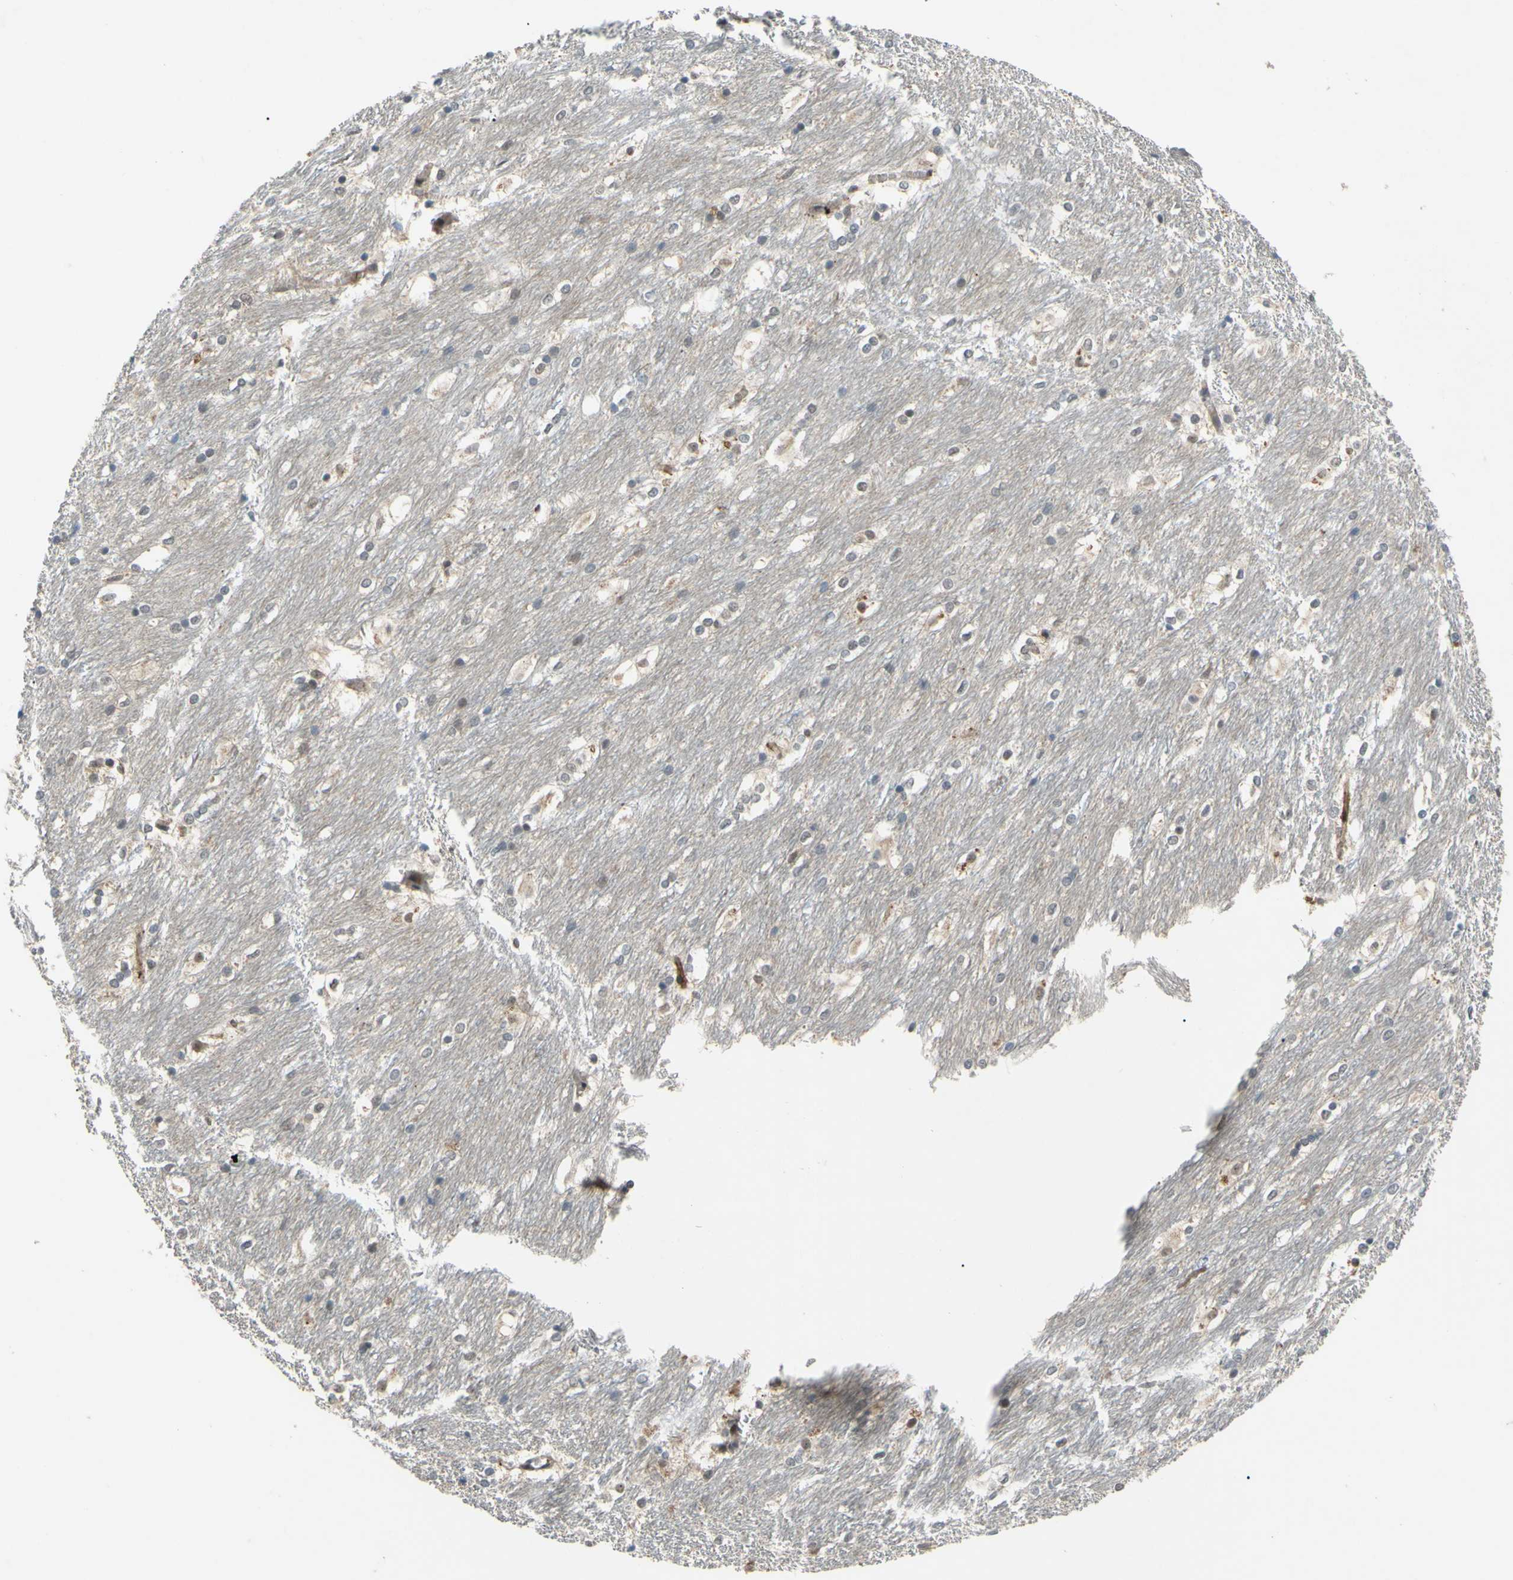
{"staining": {"intensity": "weak", "quantity": "<25%", "location": "cytoplasmic/membranous"}, "tissue": "caudate", "cell_type": "Glial cells", "image_type": "normal", "snomed": [{"axis": "morphology", "description": "Normal tissue, NOS"}, {"axis": "topography", "description": "Lateral ventricle wall"}], "caption": "Immunohistochemistry image of unremarkable caudate: caudate stained with DAB demonstrates no significant protein positivity in glial cells.", "gene": "ALK", "patient": {"sex": "female", "age": 19}}